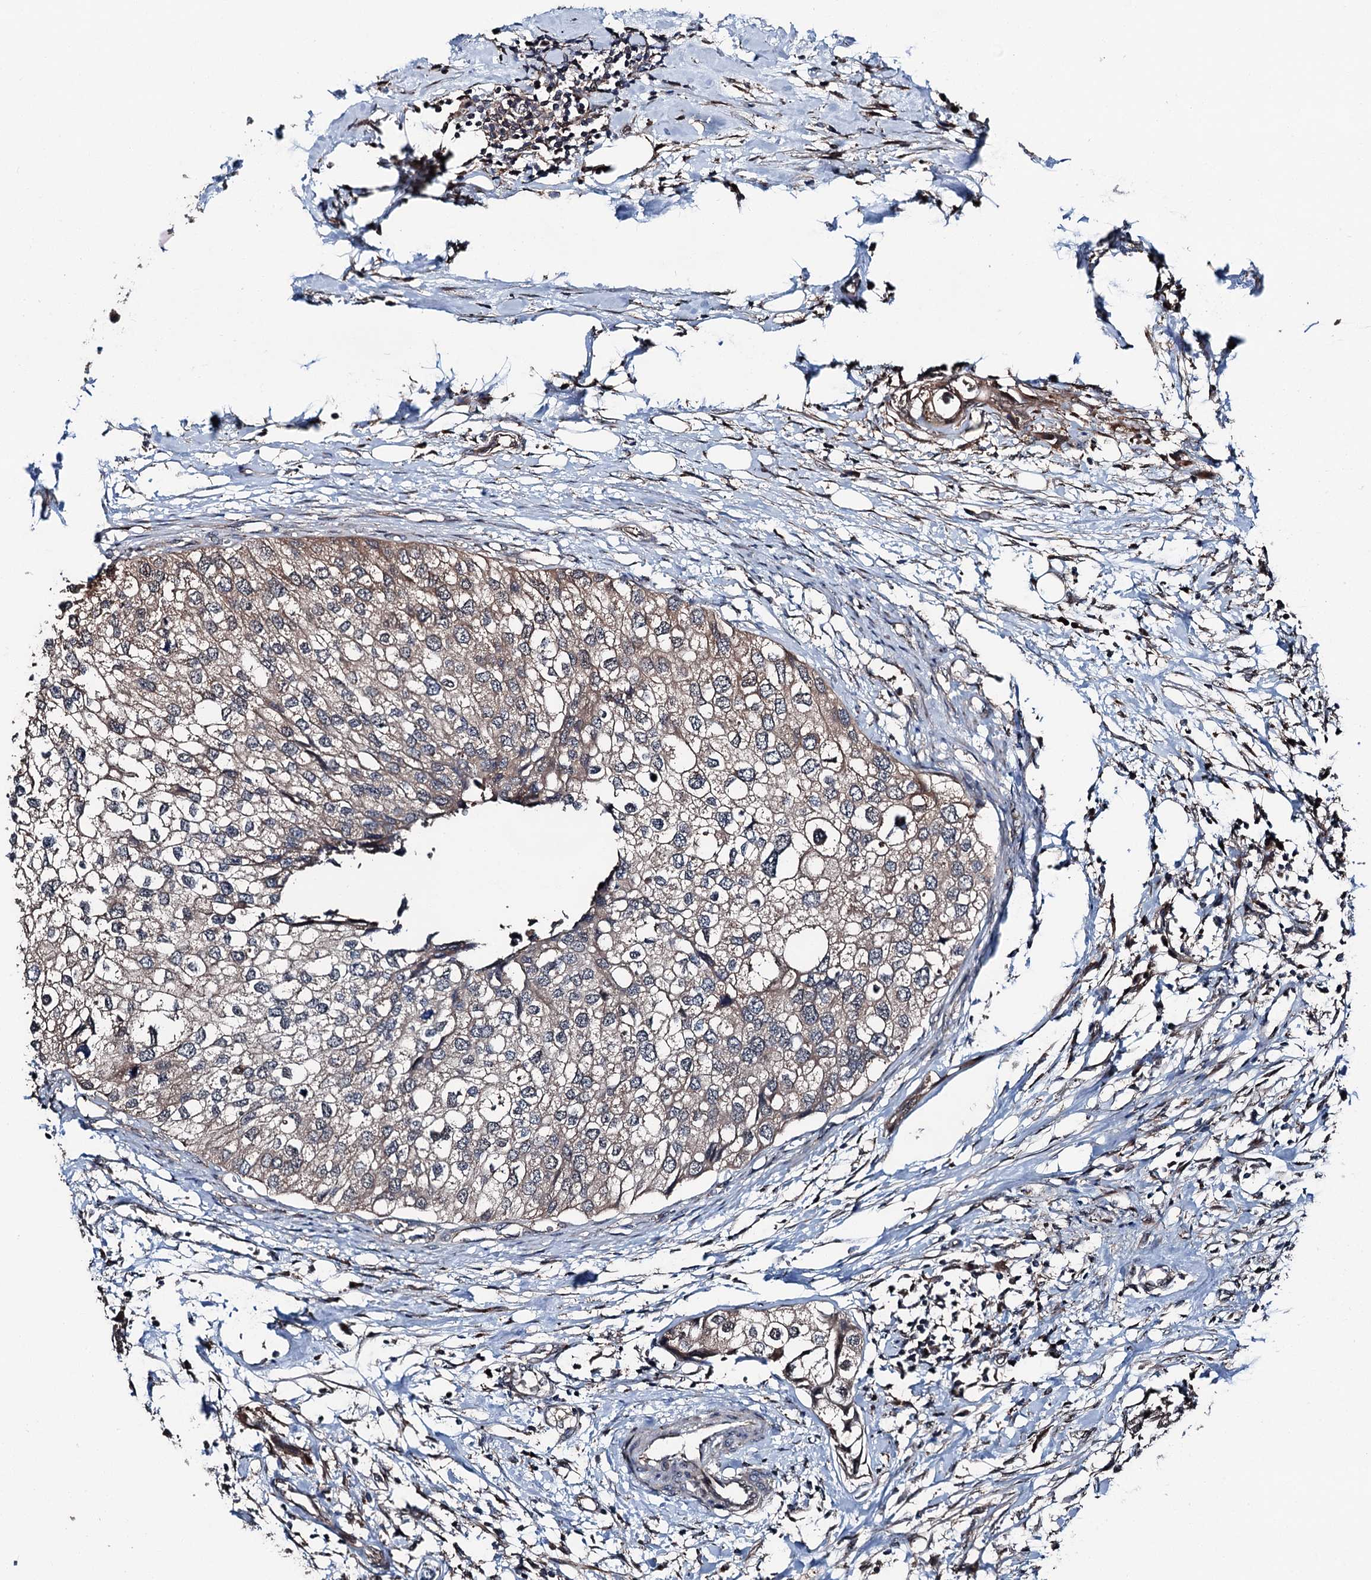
{"staining": {"intensity": "weak", "quantity": "<25%", "location": "cytoplasmic/membranous"}, "tissue": "urothelial cancer", "cell_type": "Tumor cells", "image_type": "cancer", "snomed": [{"axis": "morphology", "description": "Urothelial carcinoma, High grade"}, {"axis": "topography", "description": "Urinary bladder"}], "caption": "A high-resolution photomicrograph shows immunohistochemistry staining of high-grade urothelial carcinoma, which reveals no significant expression in tumor cells.", "gene": "PSMD13", "patient": {"sex": "male", "age": 64}}